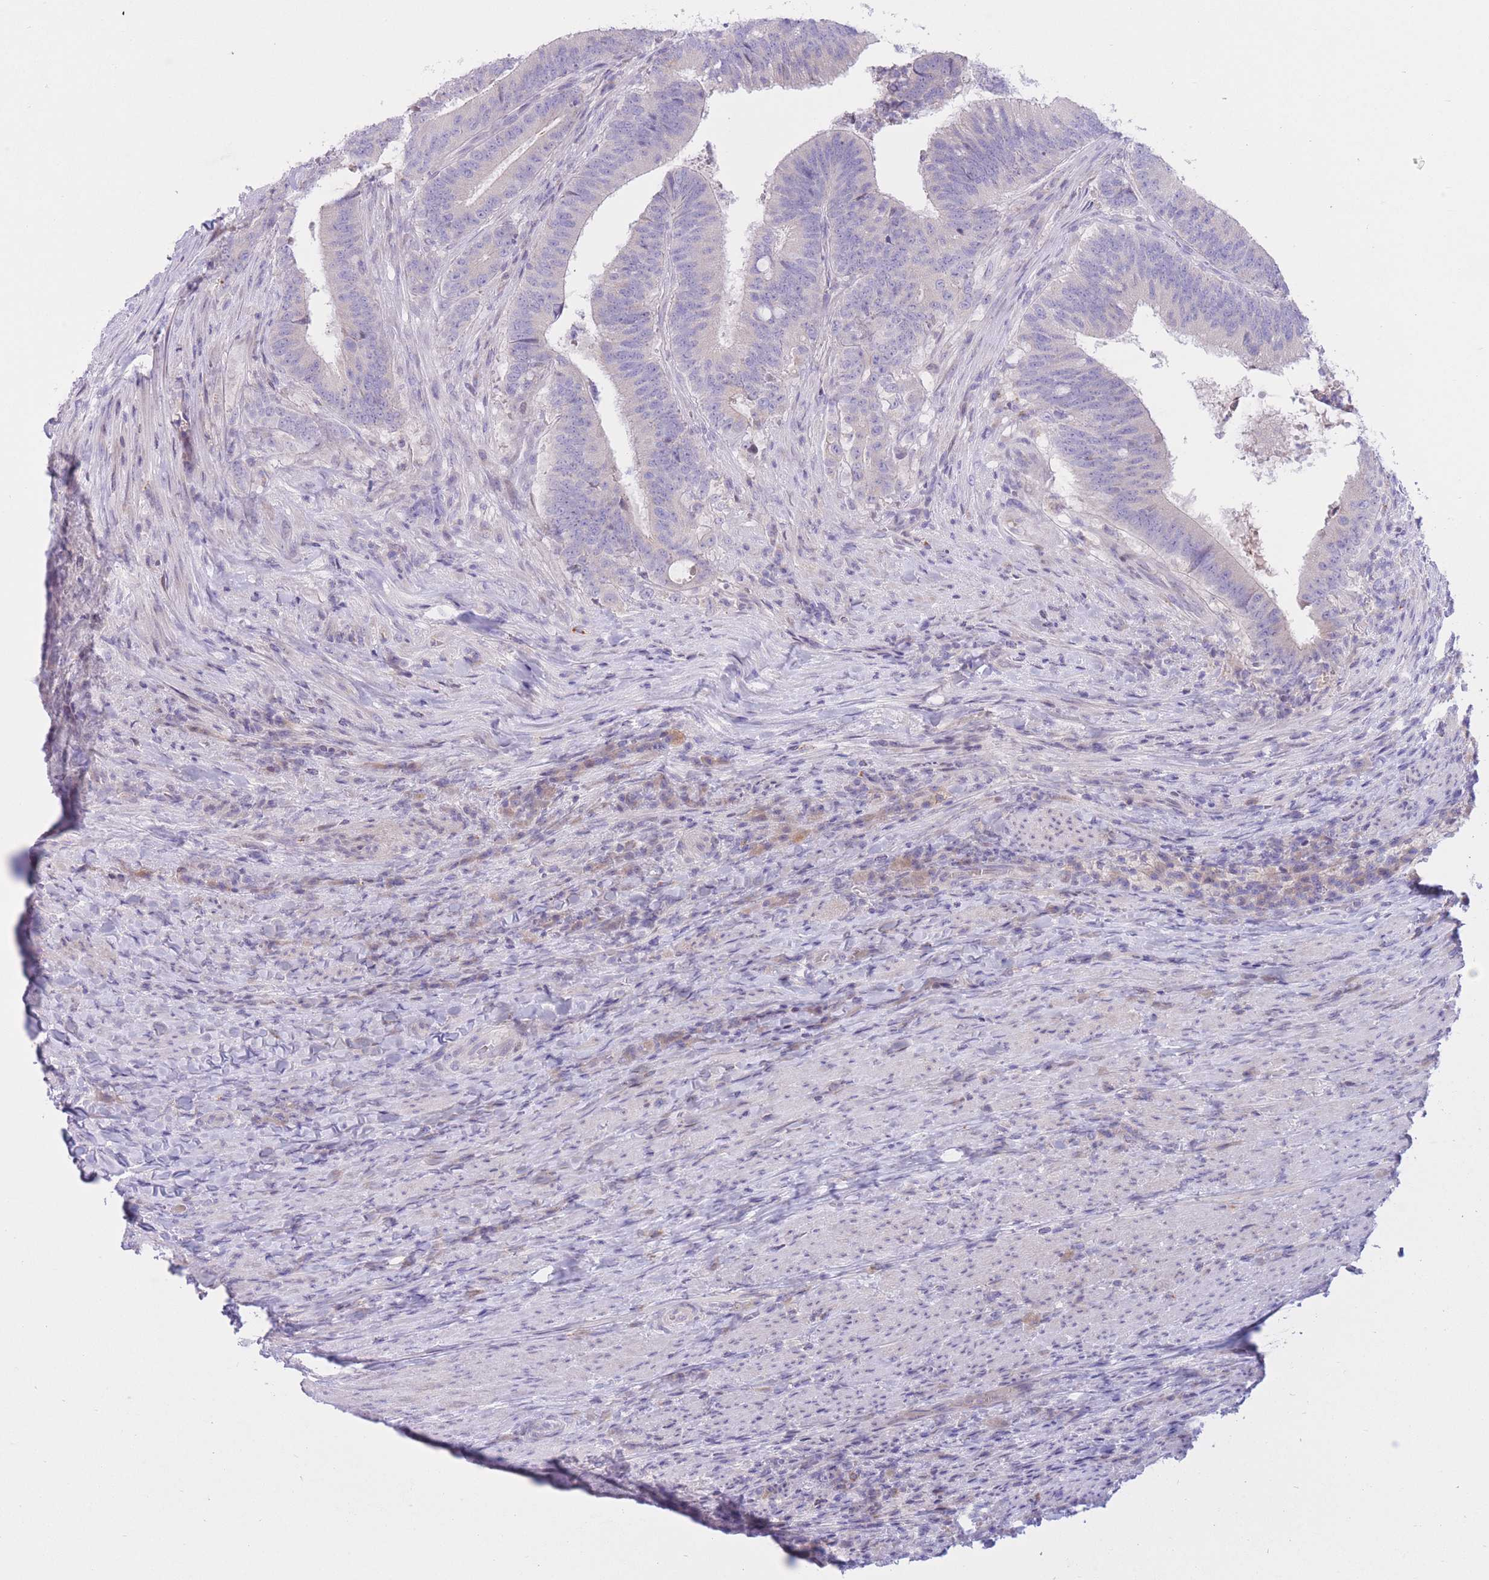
{"staining": {"intensity": "negative", "quantity": "none", "location": "none"}, "tissue": "colorectal cancer", "cell_type": "Tumor cells", "image_type": "cancer", "snomed": [{"axis": "morphology", "description": "Adenocarcinoma, NOS"}, {"axis": "topography", "description": "Colon"}], "caption": "Colorectal cancer was stained to show a protein in brown. There is no significant positivity in tumor cells.", "gene": "RPL39L", "patient": {"sex": "female", "age": 43}}